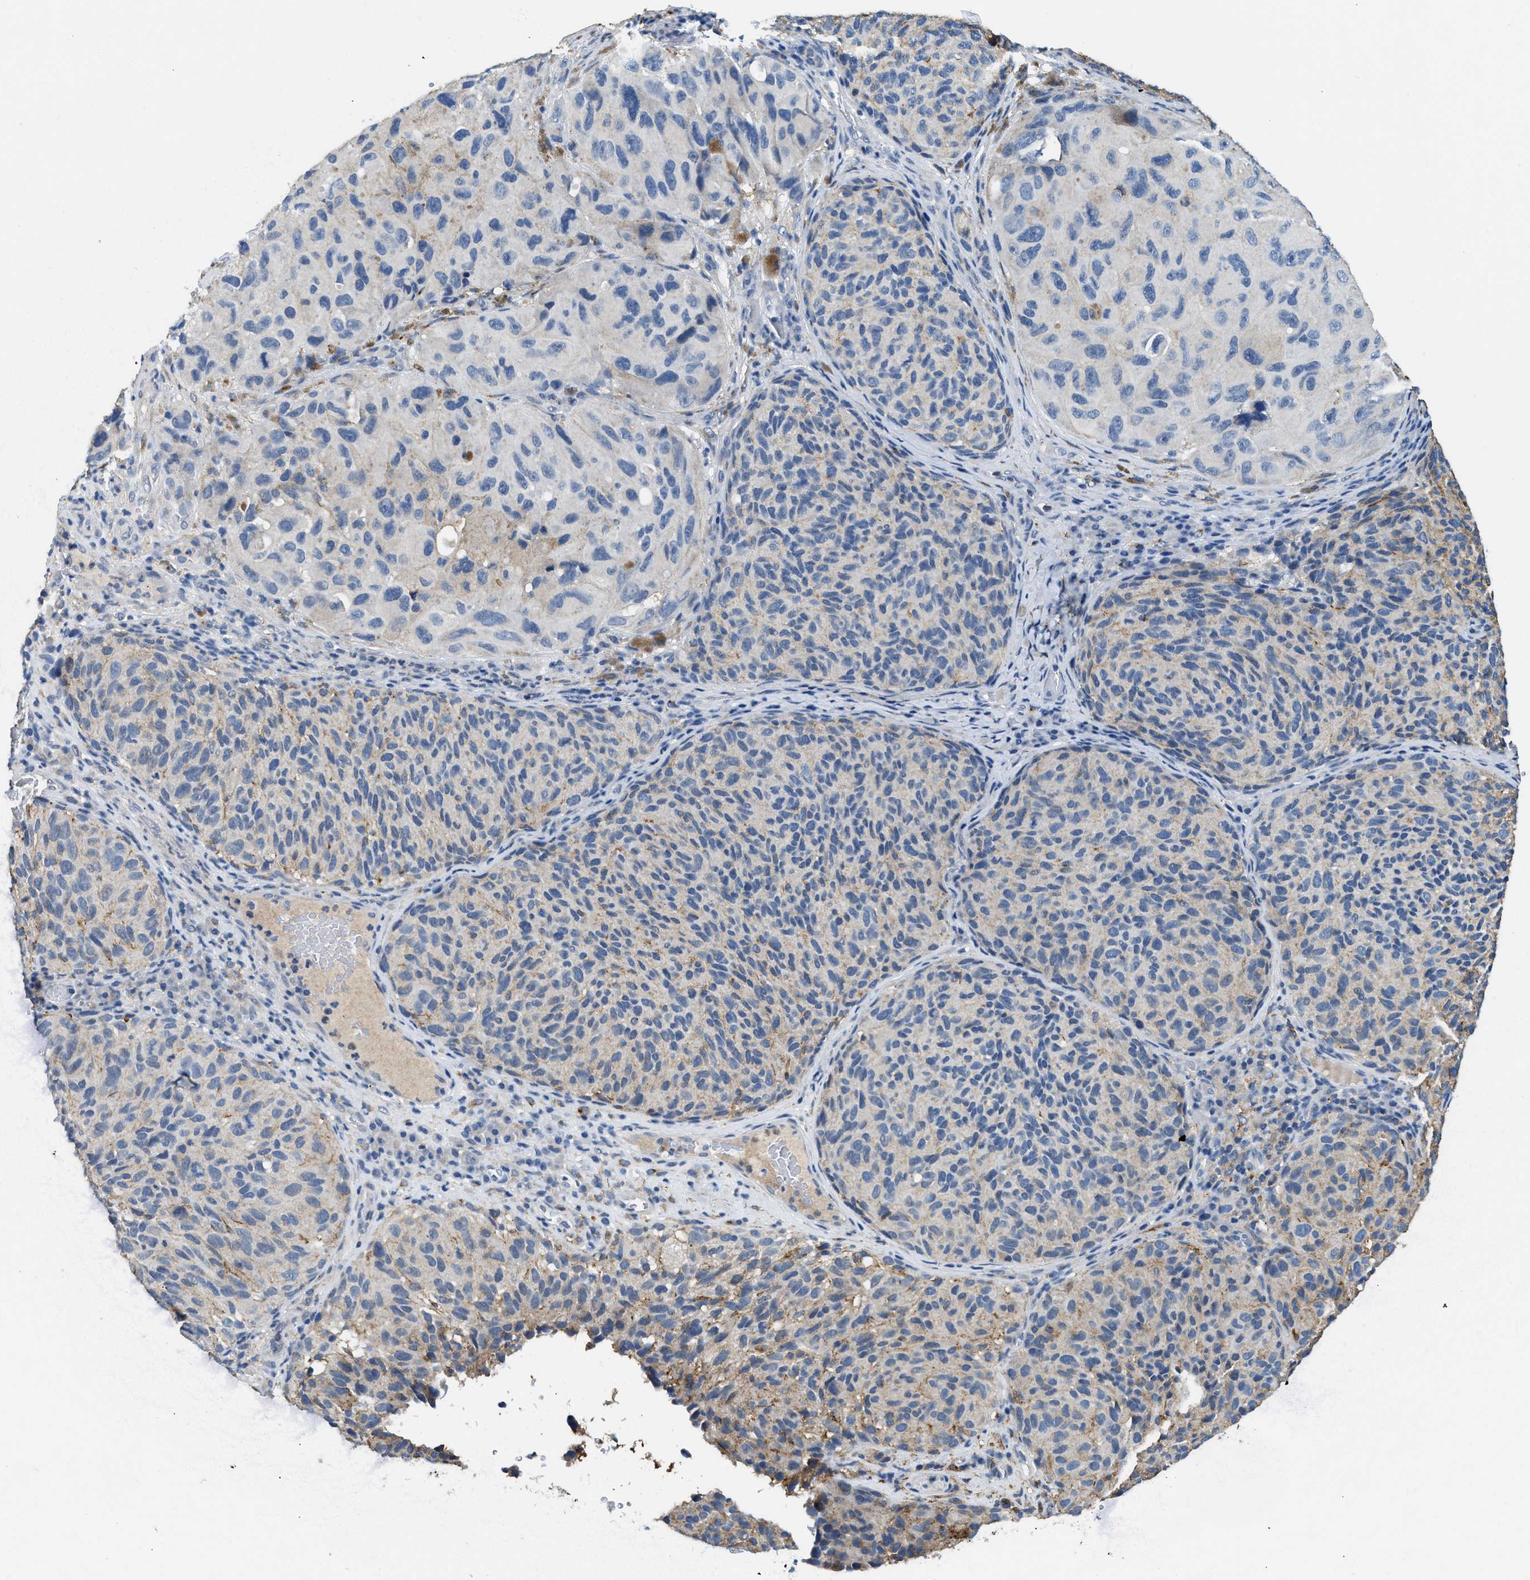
{"staining": {"intensity": "weak", "quantity": "25%-75%", "location": "cytoplasmic/membranous"}, "tissue": "melanoma", "cell_type": "Tumor cells", "image_type": "cancer", "snomed": [{"axis": "morphology", "description": "Malignant melanoma, NOS"}, {"axis": "topography", "description": "Skin"}], "caption": "The image reveals immunohistochemical staining of malignant melanoma. There is weak cytoplasmic/membranous expression is present in approximately 25%-75% of tumor cells.", "gene": "LRP1", "patient": {"sex": "female", "age": 73}}